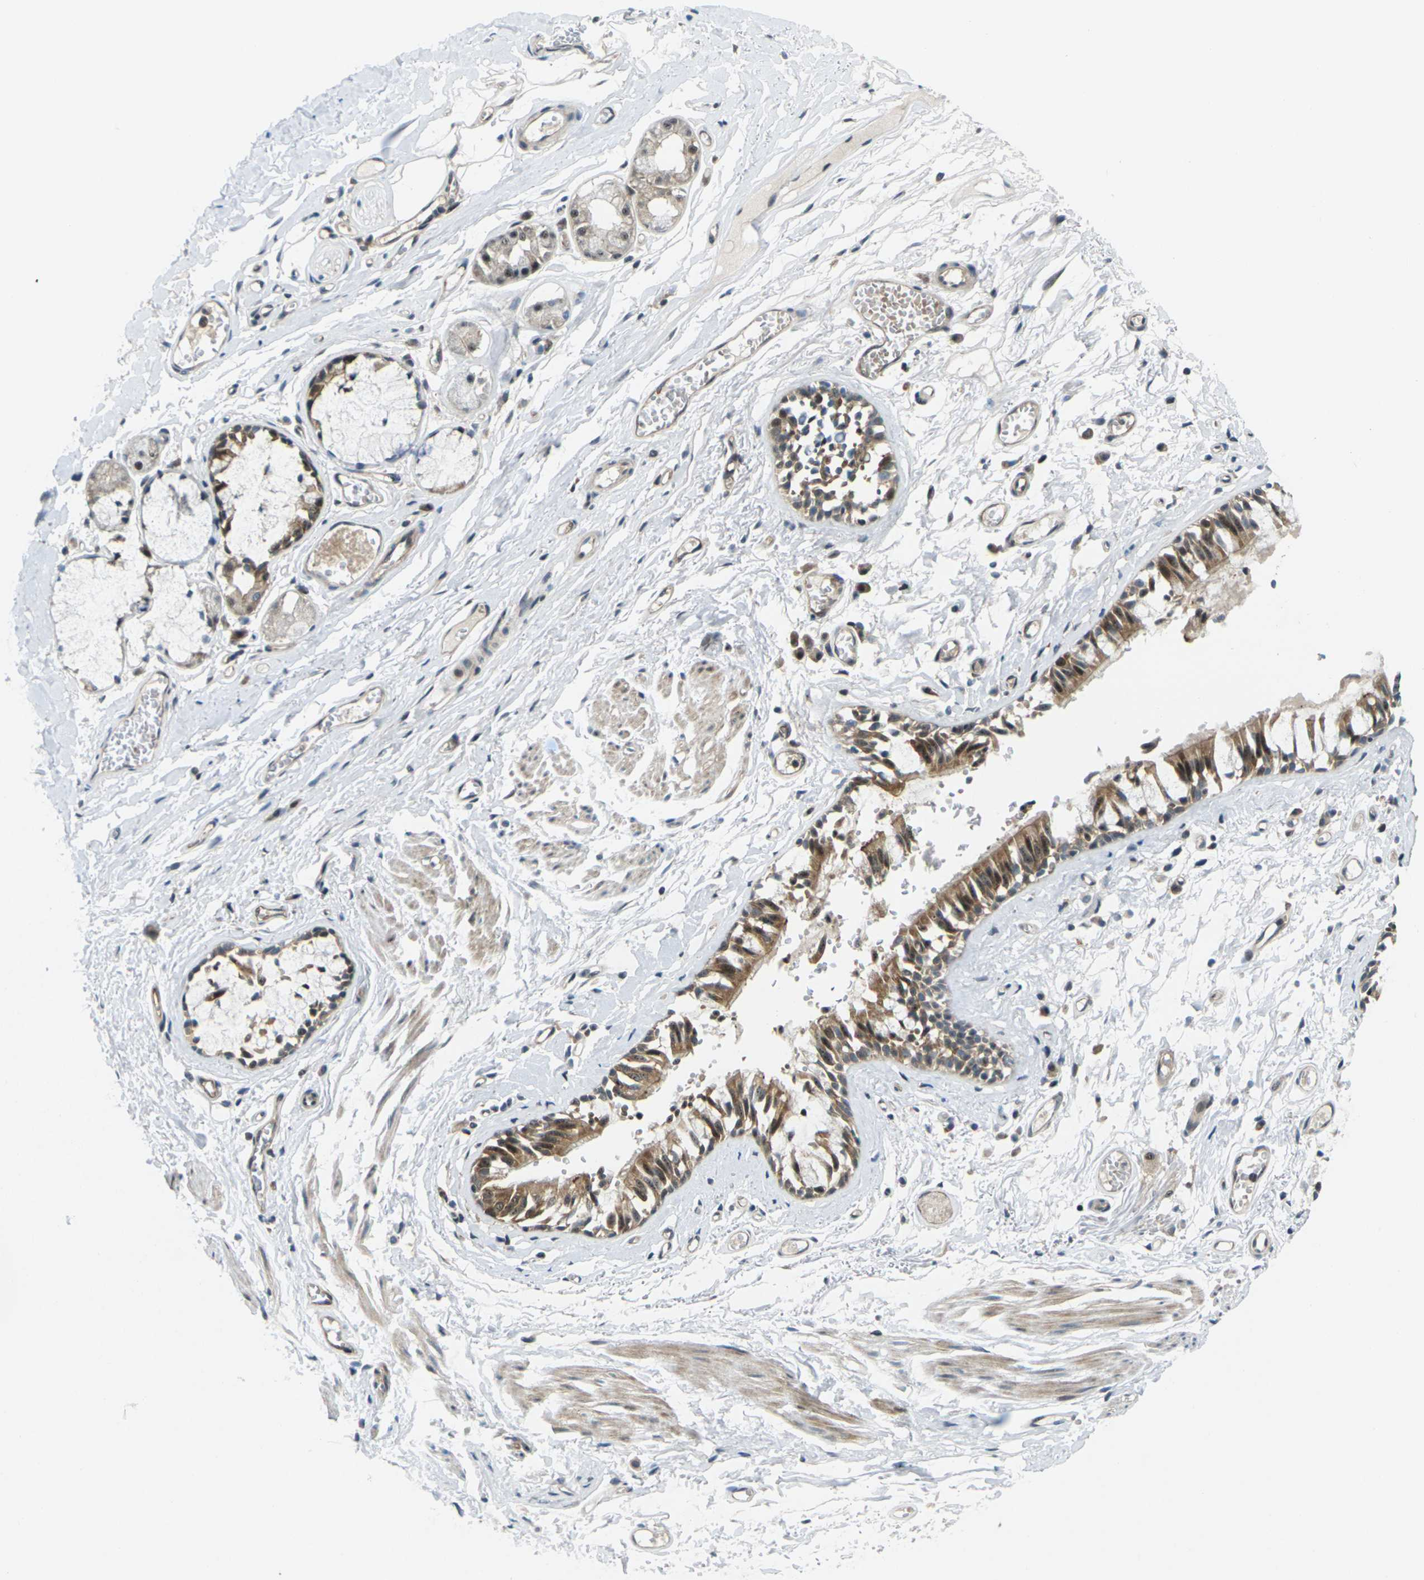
{"staining": {"intensity": "moderate", "quantity": ">75%", "location": "cytoplasmic/membranous,nuclear"}, "tissue": "bronchus", "cell_type": "Respiratory epithelial cells", "image_type": "normal", "snomed": [{"axis": "morphology", "description": "Normal tissue, NOS"}, {"axis": "morphology", "description": "Inflammation, NOS"}, {"axis": "topography", "description": "Cartilage tissue"}, {"axis": "topography", "description": "Lung"}], "caption": "A brown stain highlights moderate cytoplasmic/membranous,nuclear positivity of a protein in respiratory epithelial cells of benign bronchus. (DAB (3,3'-diaminobenzidine) = brown stain, brightfield microscopy at high magnification).", "gene": "UBE2S", "patient": {"sex": "male", "age": 71}}